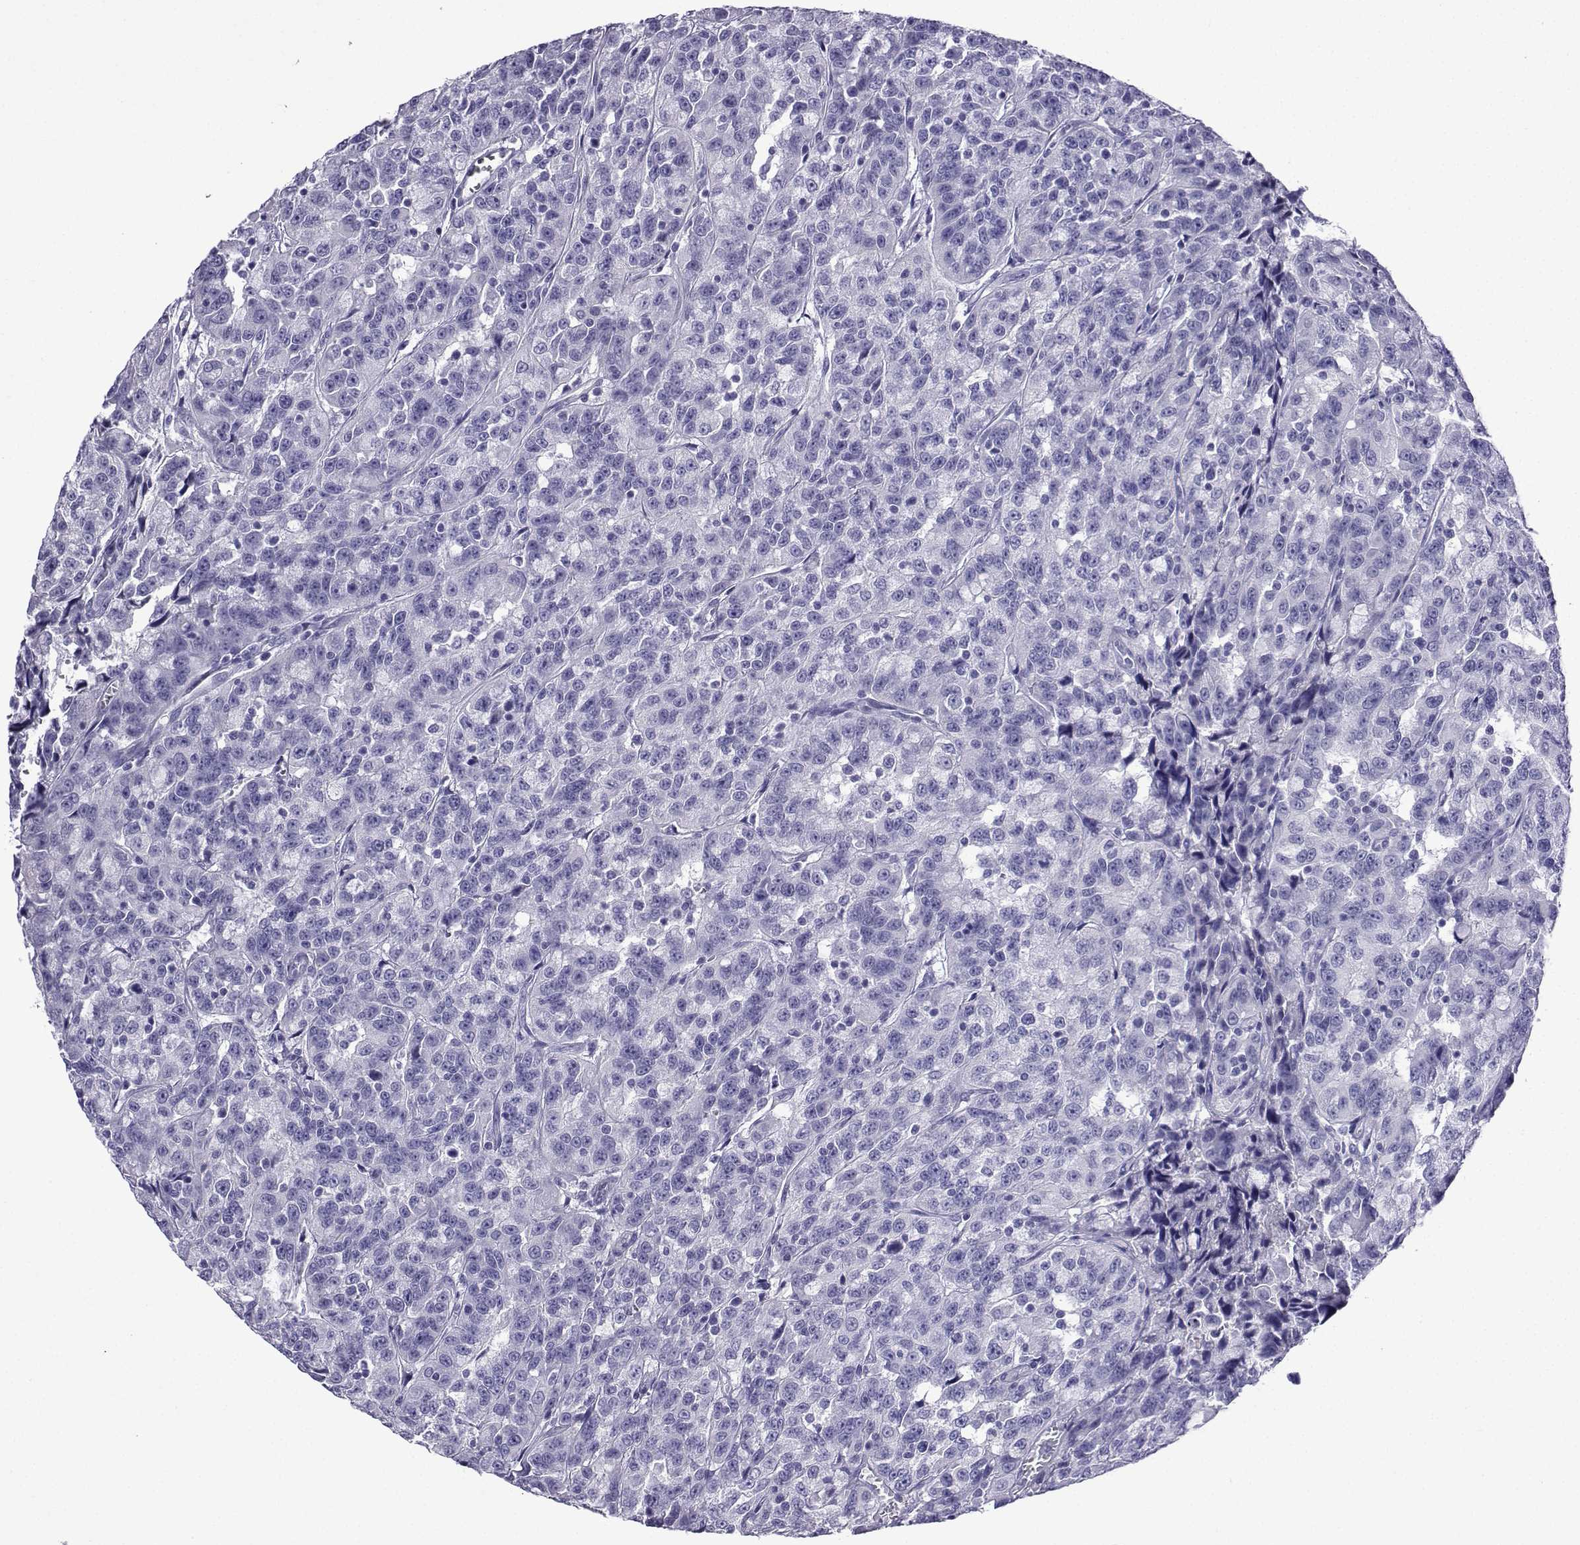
{"staining": {"intensity": "negative", "quantity": "none", "location": "none"}, "tissue": "urothelial cancer", "cell_type": "Tumor cells", "image_type": "cancer", "snomed": [{"axis": "morphology", "description": "Urothelial carcinoma, NOS"}, {"axis": "morphology", "description": "Urothelial carcinoma, High grade"}, {"axis": "topography", "description": "Urinary bladder"}], "caption": "High-grade urothelial carcinoma was stained to show a protein in brown. There is no significant positivity in tumor cells. Nuclei are stained in blue.", "gene": "KCNF1", "patient": {"sex": "female", "age": 73}}